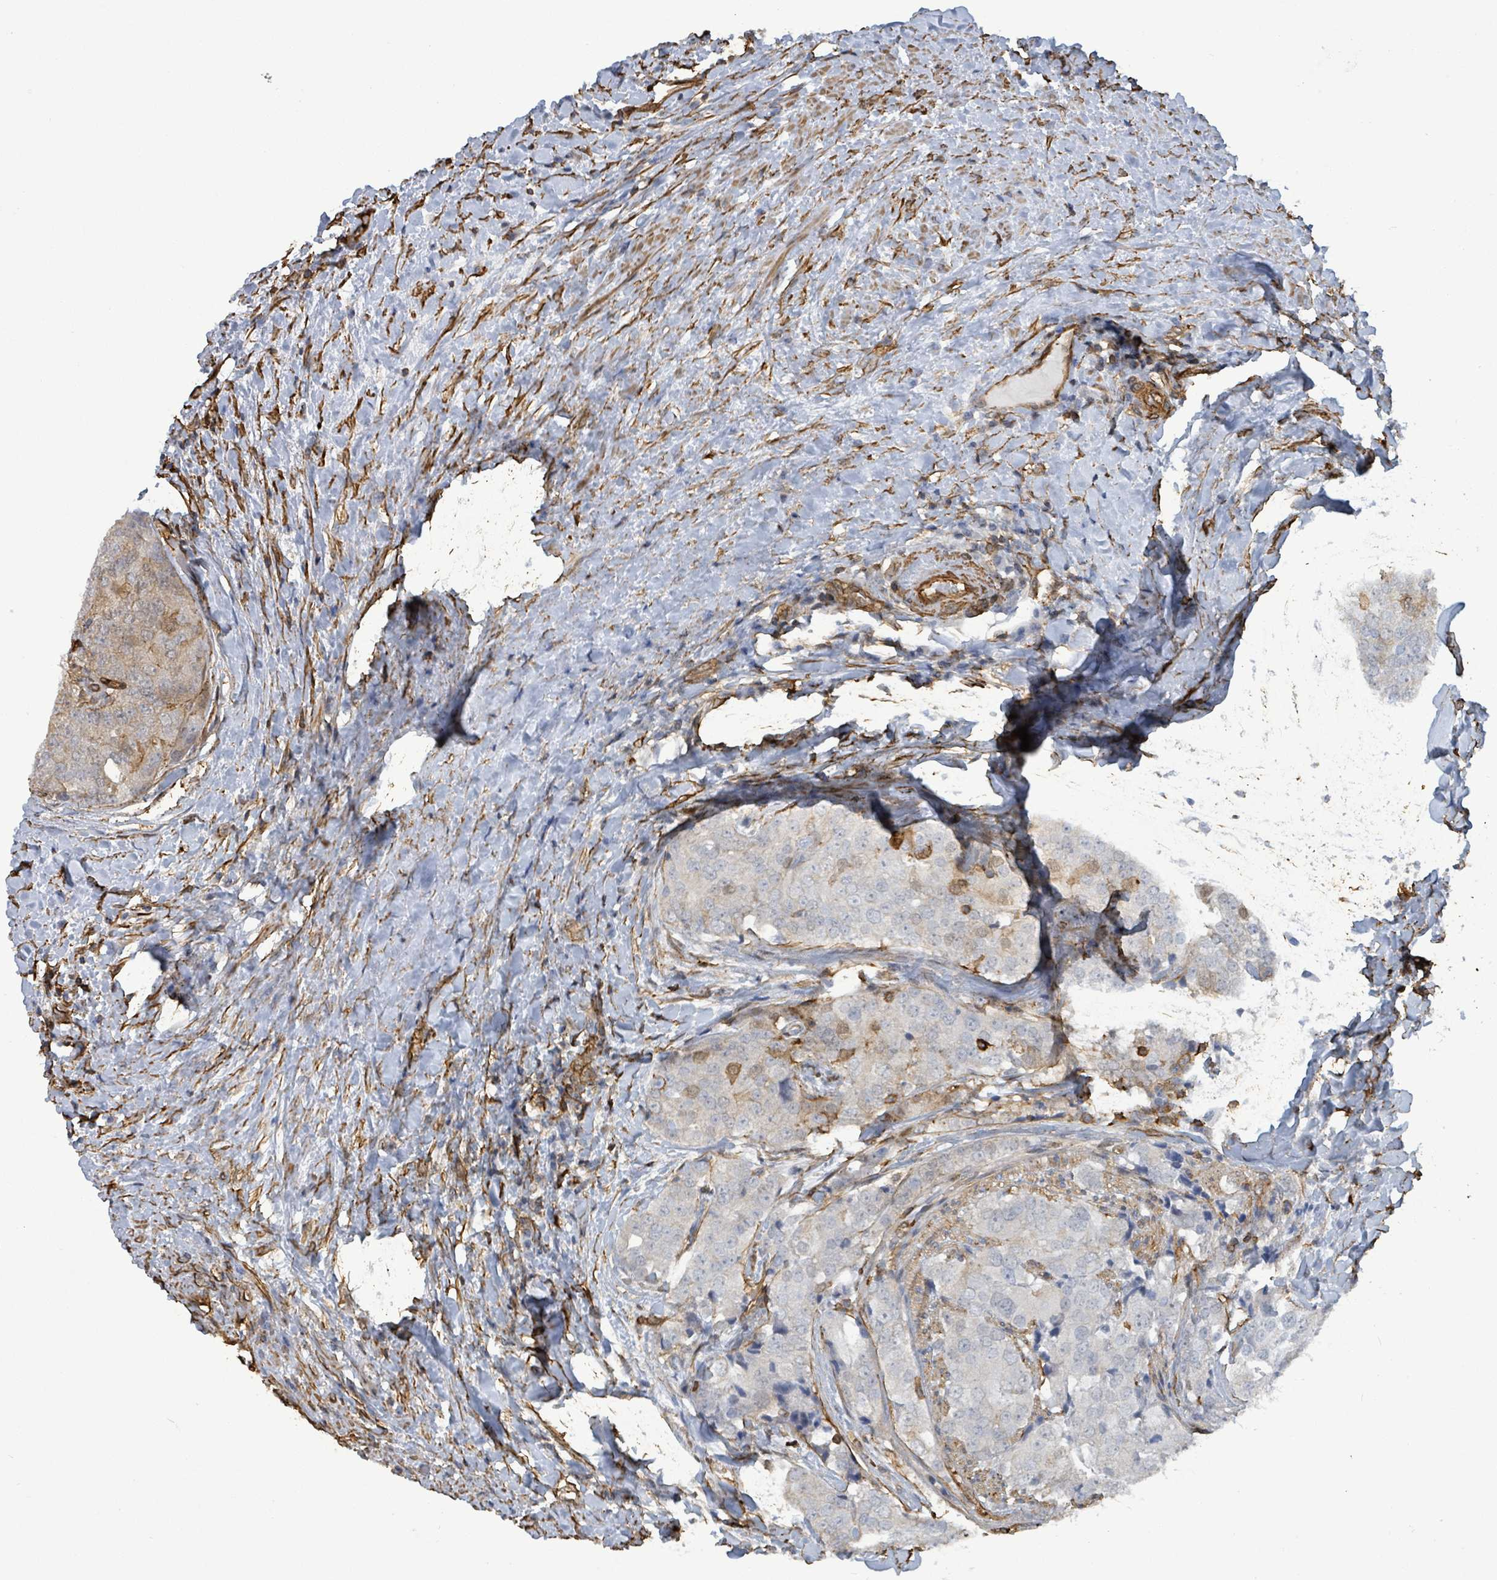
{"staining": {"intensity": "moderate", "quantity": "<25%", "location": "cytoplasmic/membranous"}, "tissue": "prostate cancer", "cell_type": "Tumor cells", "image_type": "cancer", "snomed": [{"axis": "morphology", "description": "Adenocarcinoma, High grade"}, {"axis": "topography", "description": "Prostate"}], "caption": "Prostate high-grade adenocarcinoma stained with immunohistochemistry exhibits moderate cytoplasmic/membranous positivity in about <25% of tumor cells.", "gene": "PRKRIP1", "patient": {"sex": "male", "age": 49}}